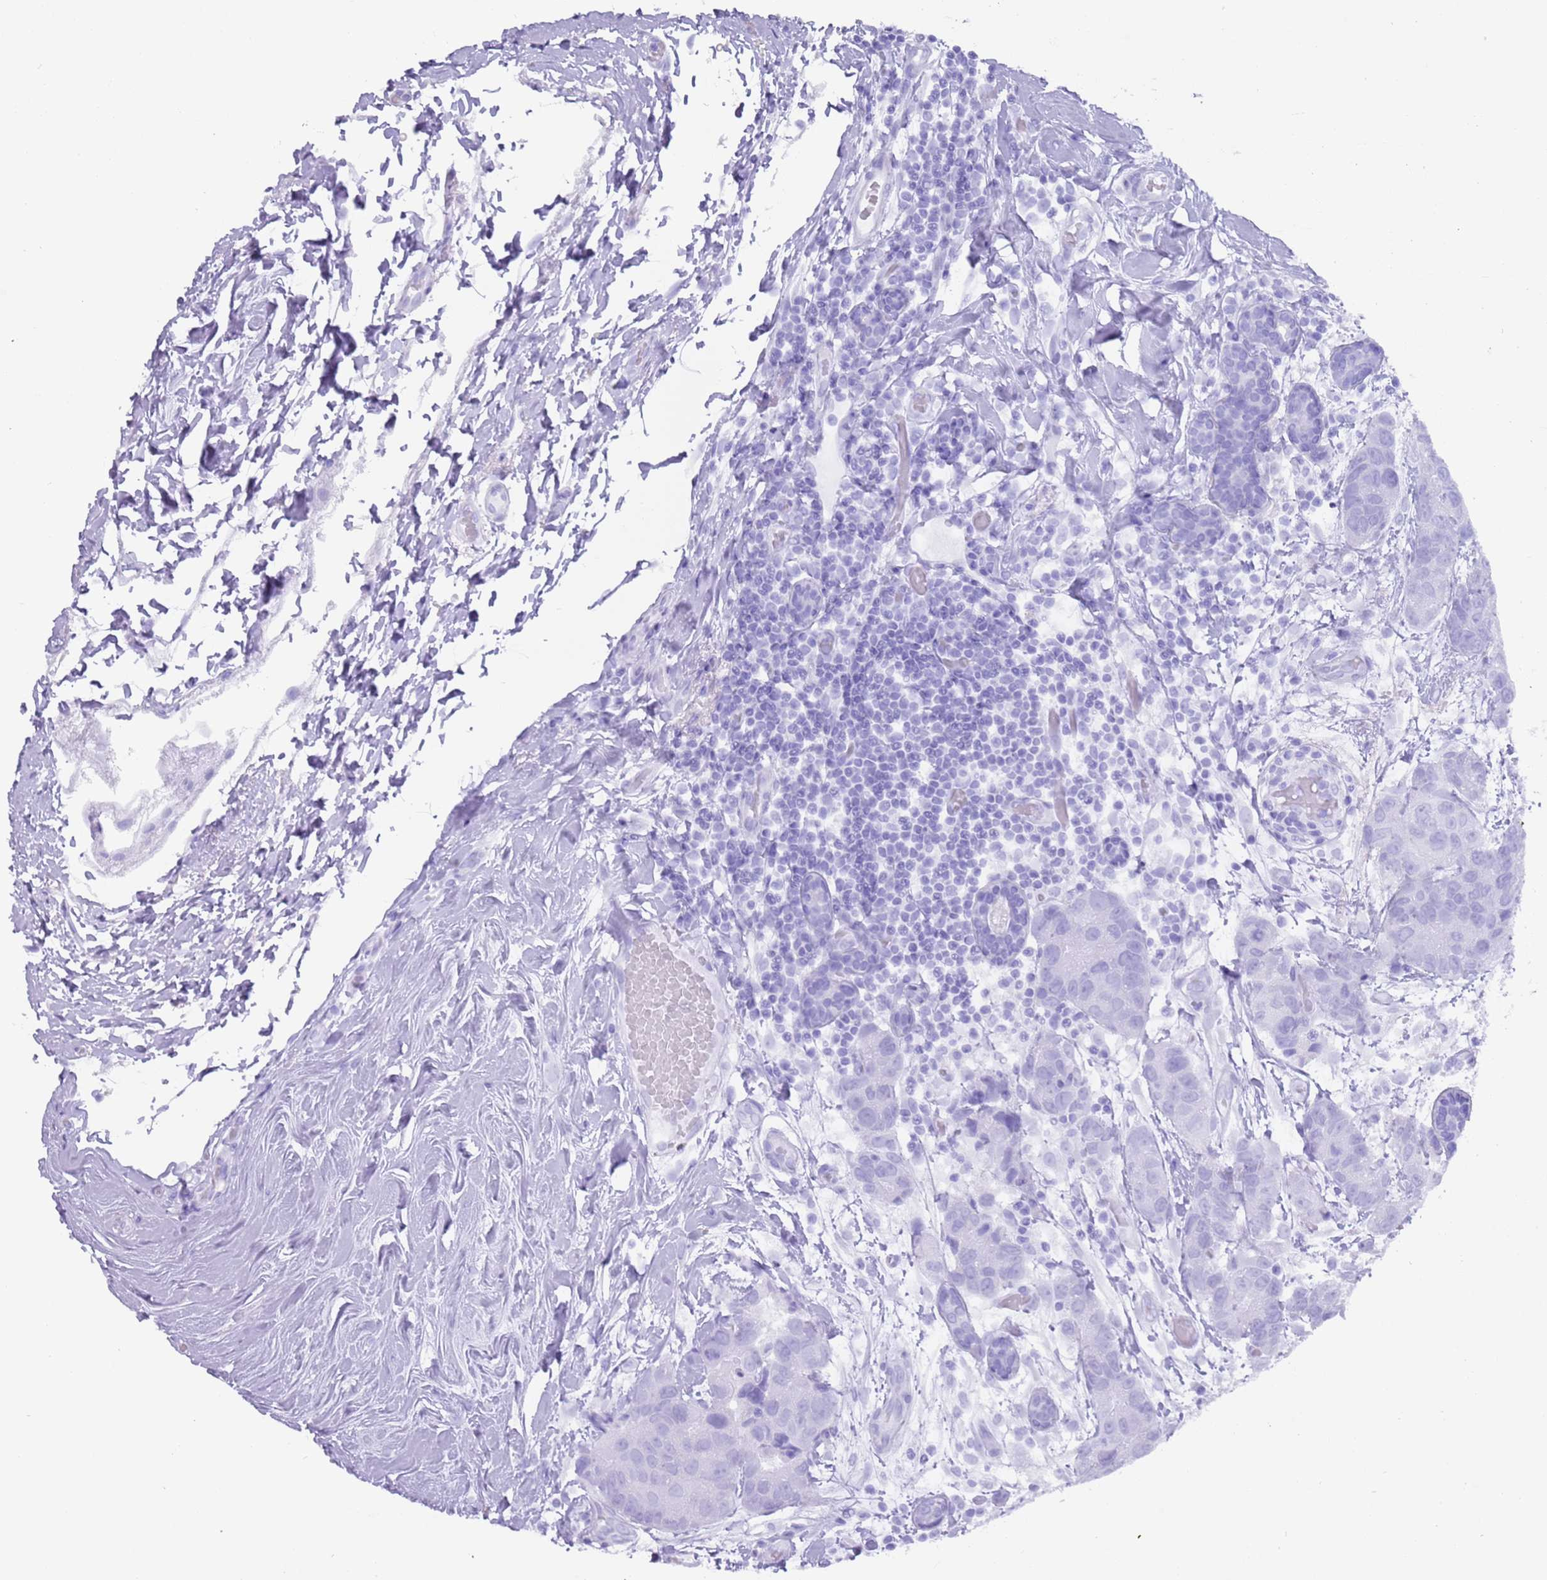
{"staining": {"intensity": "negative", "quantity": "none", "location": "none"}, "tissue": "breast cancer", "cell_type": "Tumor cells", "image_type": "cancer", "snomed": [{"axis": "morphology", "description": "Duct carcinoma"}, {"axis": "topography", "description": "Breast"}], "caption": "Immunohistochemistry histopathology image of neoplastic tissue: breast infiltrating ductal carcinoma stained with DAB (3,3'-diaminobenzidine) exhibits no significant protein expression in tumor cells.", "gene": "MYADML2", "patient": {"sex": "female", "age": 62}}